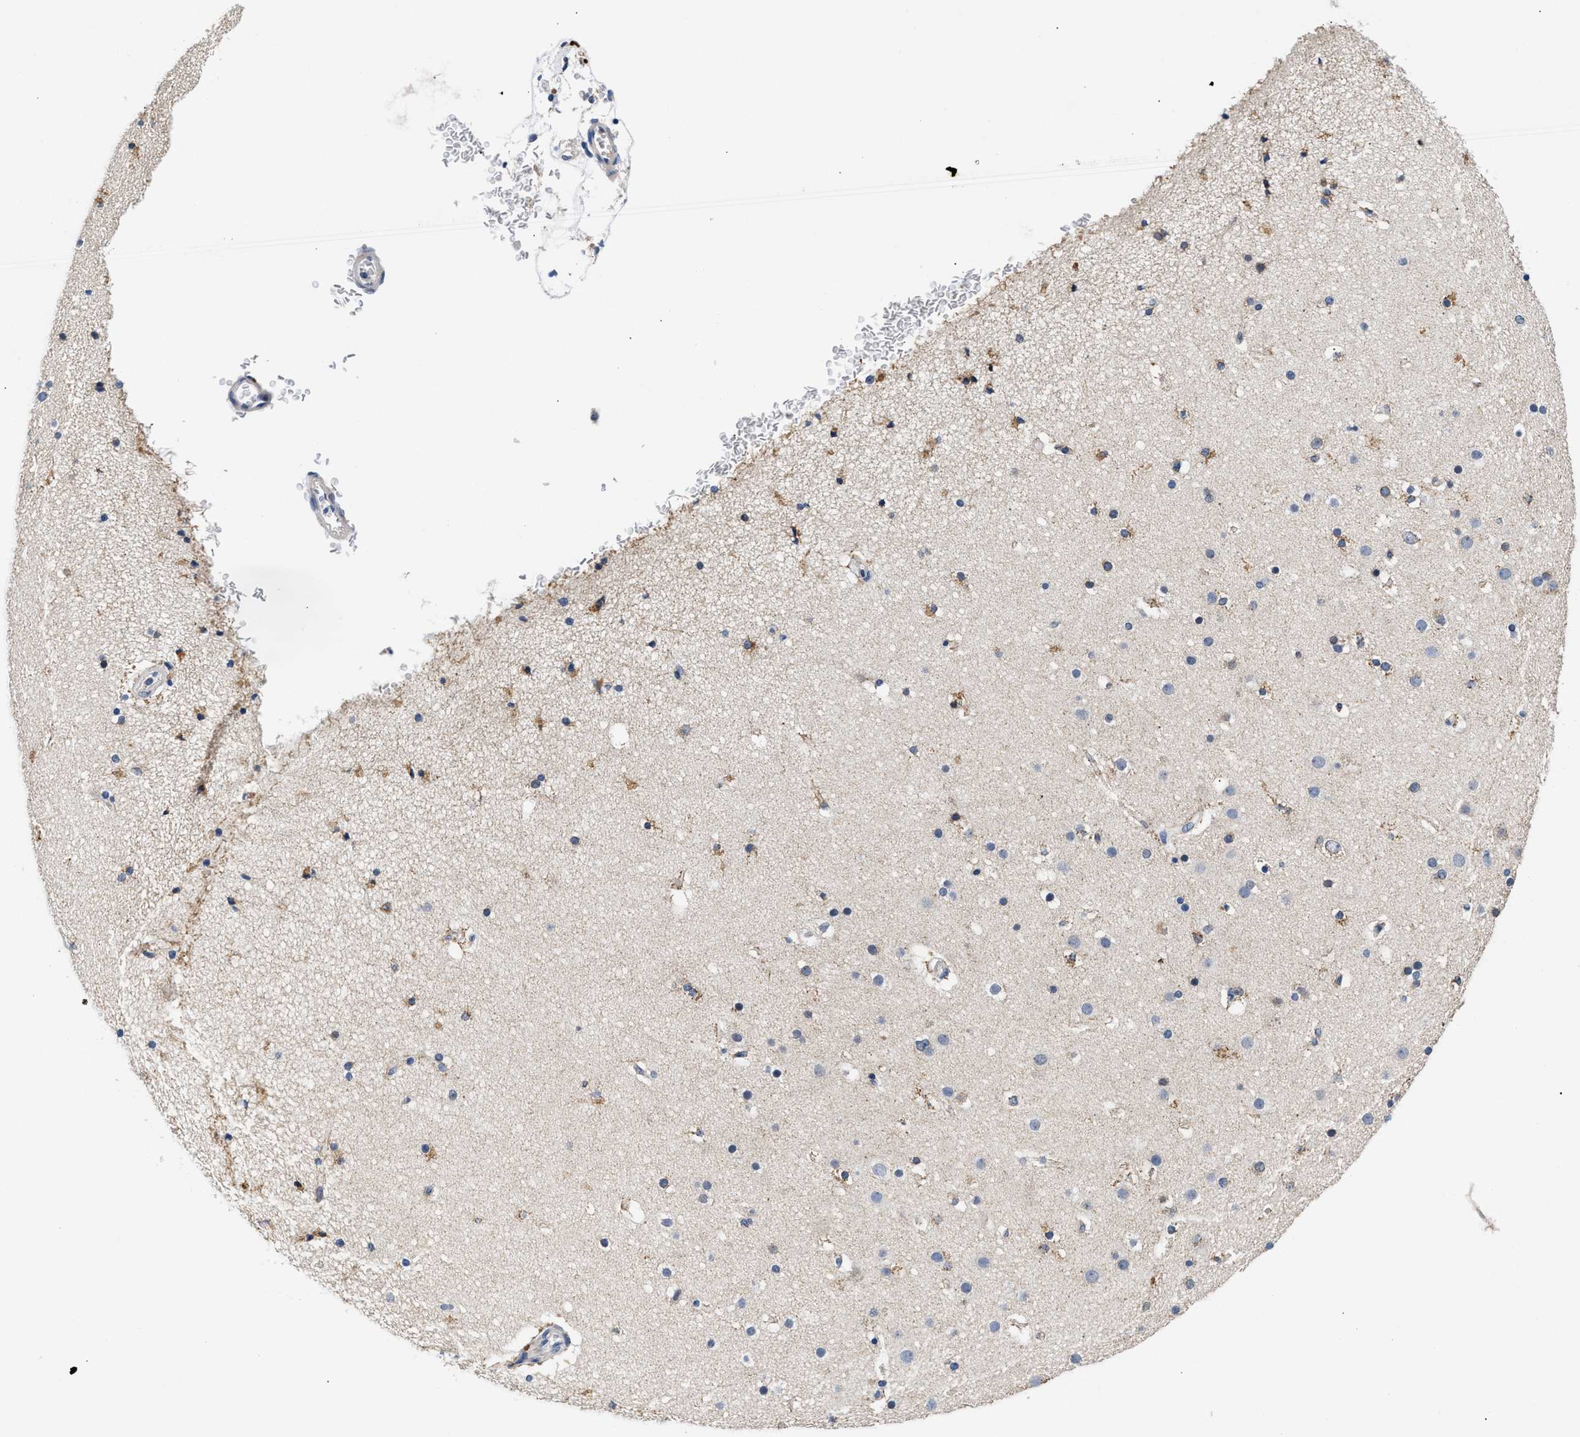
{"staining": {"intensity": "negative", "quantity": "none", "location": "none"}, "tissue": "cerebral cortex", "cell_type": "Endothelial cells", "image_type": "normal", "snomed": [{"axis": "morphology", "description": "Normal tissue, NOS"}, {"axis": "topography", "description": "Cerebral cortex"}], "caption": "Immunohistochemistry (IHC) image of benign cerebral cortex: cerebral cortex stained with DAB (3,3'-diaminobenzidine) demonstrates no significant protein positivity in endothelial cells.", "gene": "RINT1", "patient": {"sex": "male", "age": 57}}